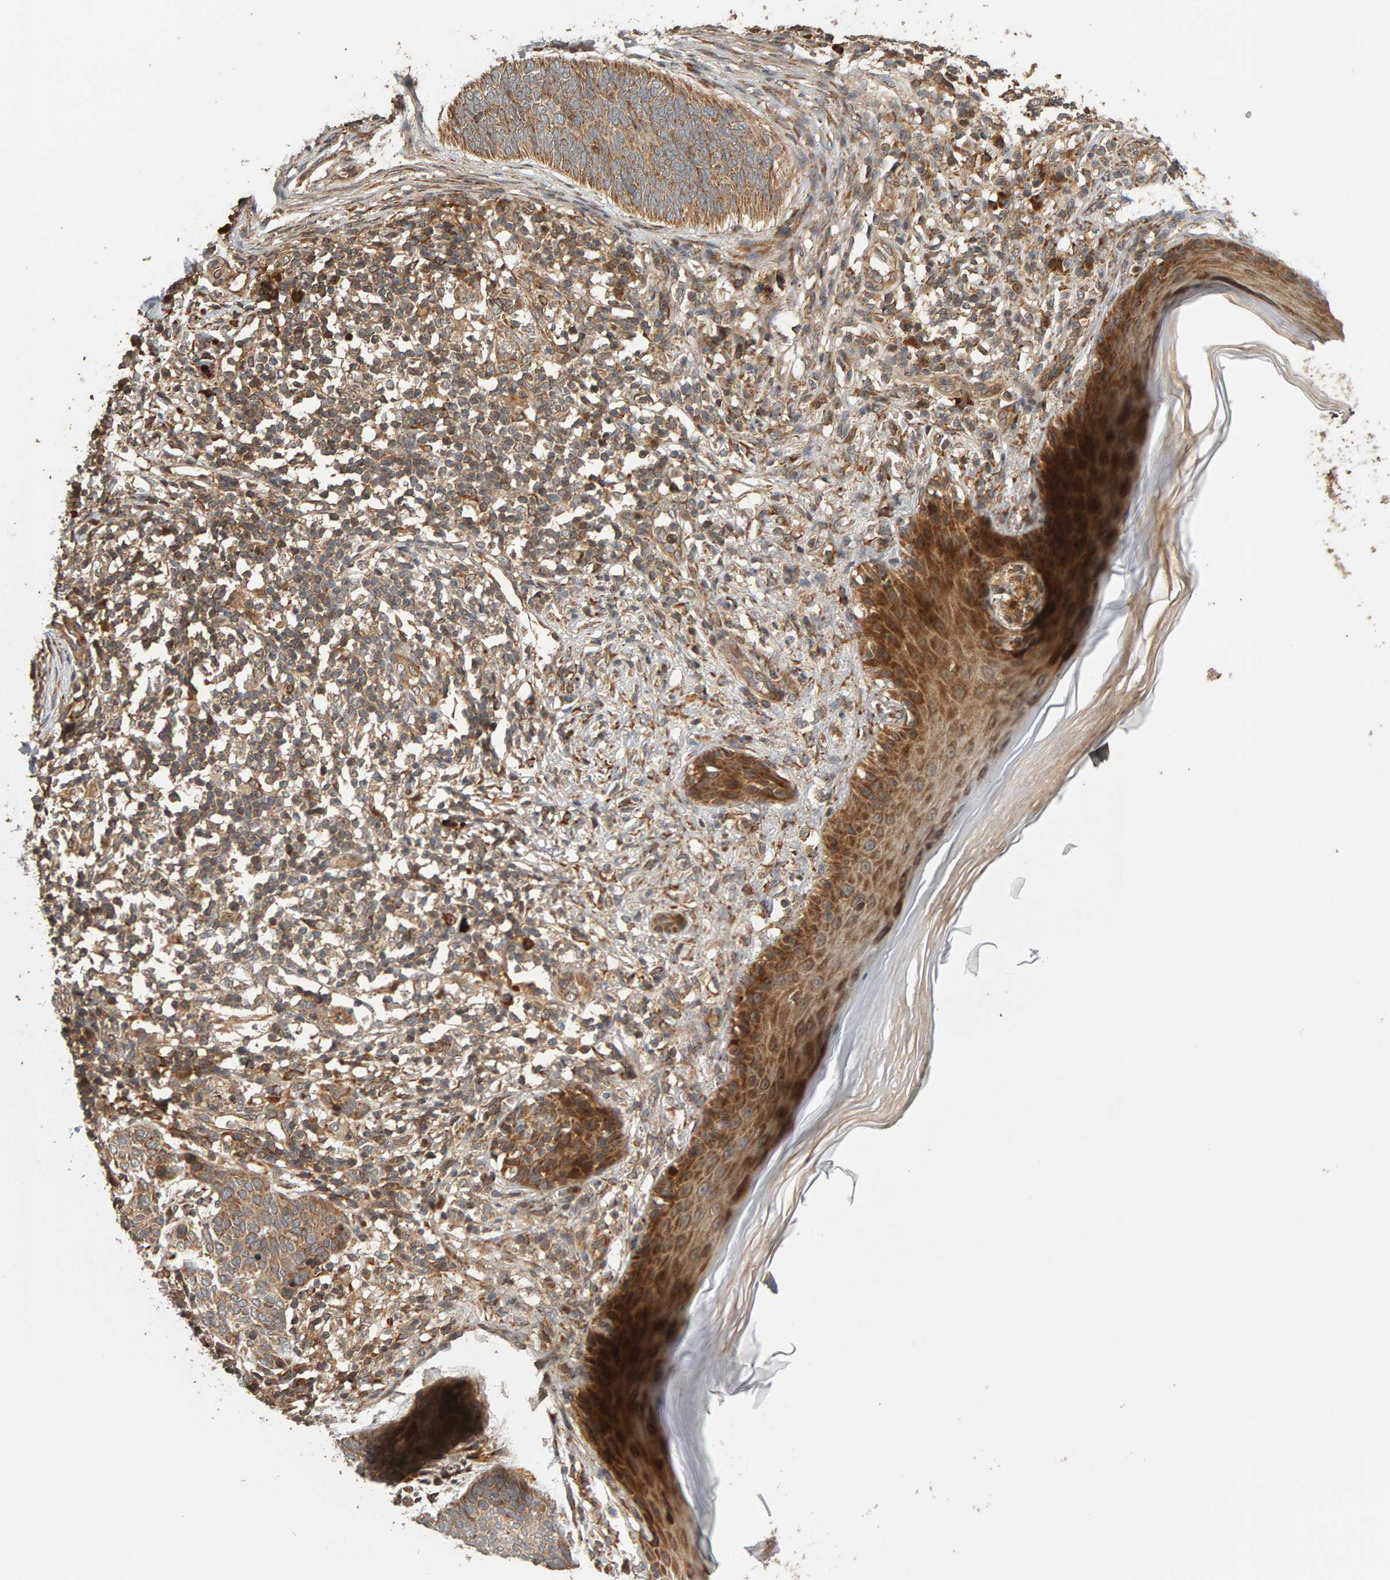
{"staining": {"intensity": "moderate", "quantity": ">75%", "location": "cytoplasmic/membranous"}, "tissue": "skin cancer", "cell_type": "Tumor cells", "image_type": "cancer", "snomed": [{"axis": "morphology", "description": "Normal tissue, NOS"}, {"axis": "morphology", "description": "Basal cell carcinoma"}, {"axis": "topography", "description": "Skin"}], "caption": "Skin basal cell carcinoma was stained to show a protein in brown. There is medium levels of moderate cytoplasmic/membranous positivity in approximately >75% of tumor cells.", "gene": "ZFAND1", "patient": {"sex": "male", "age": 50}}